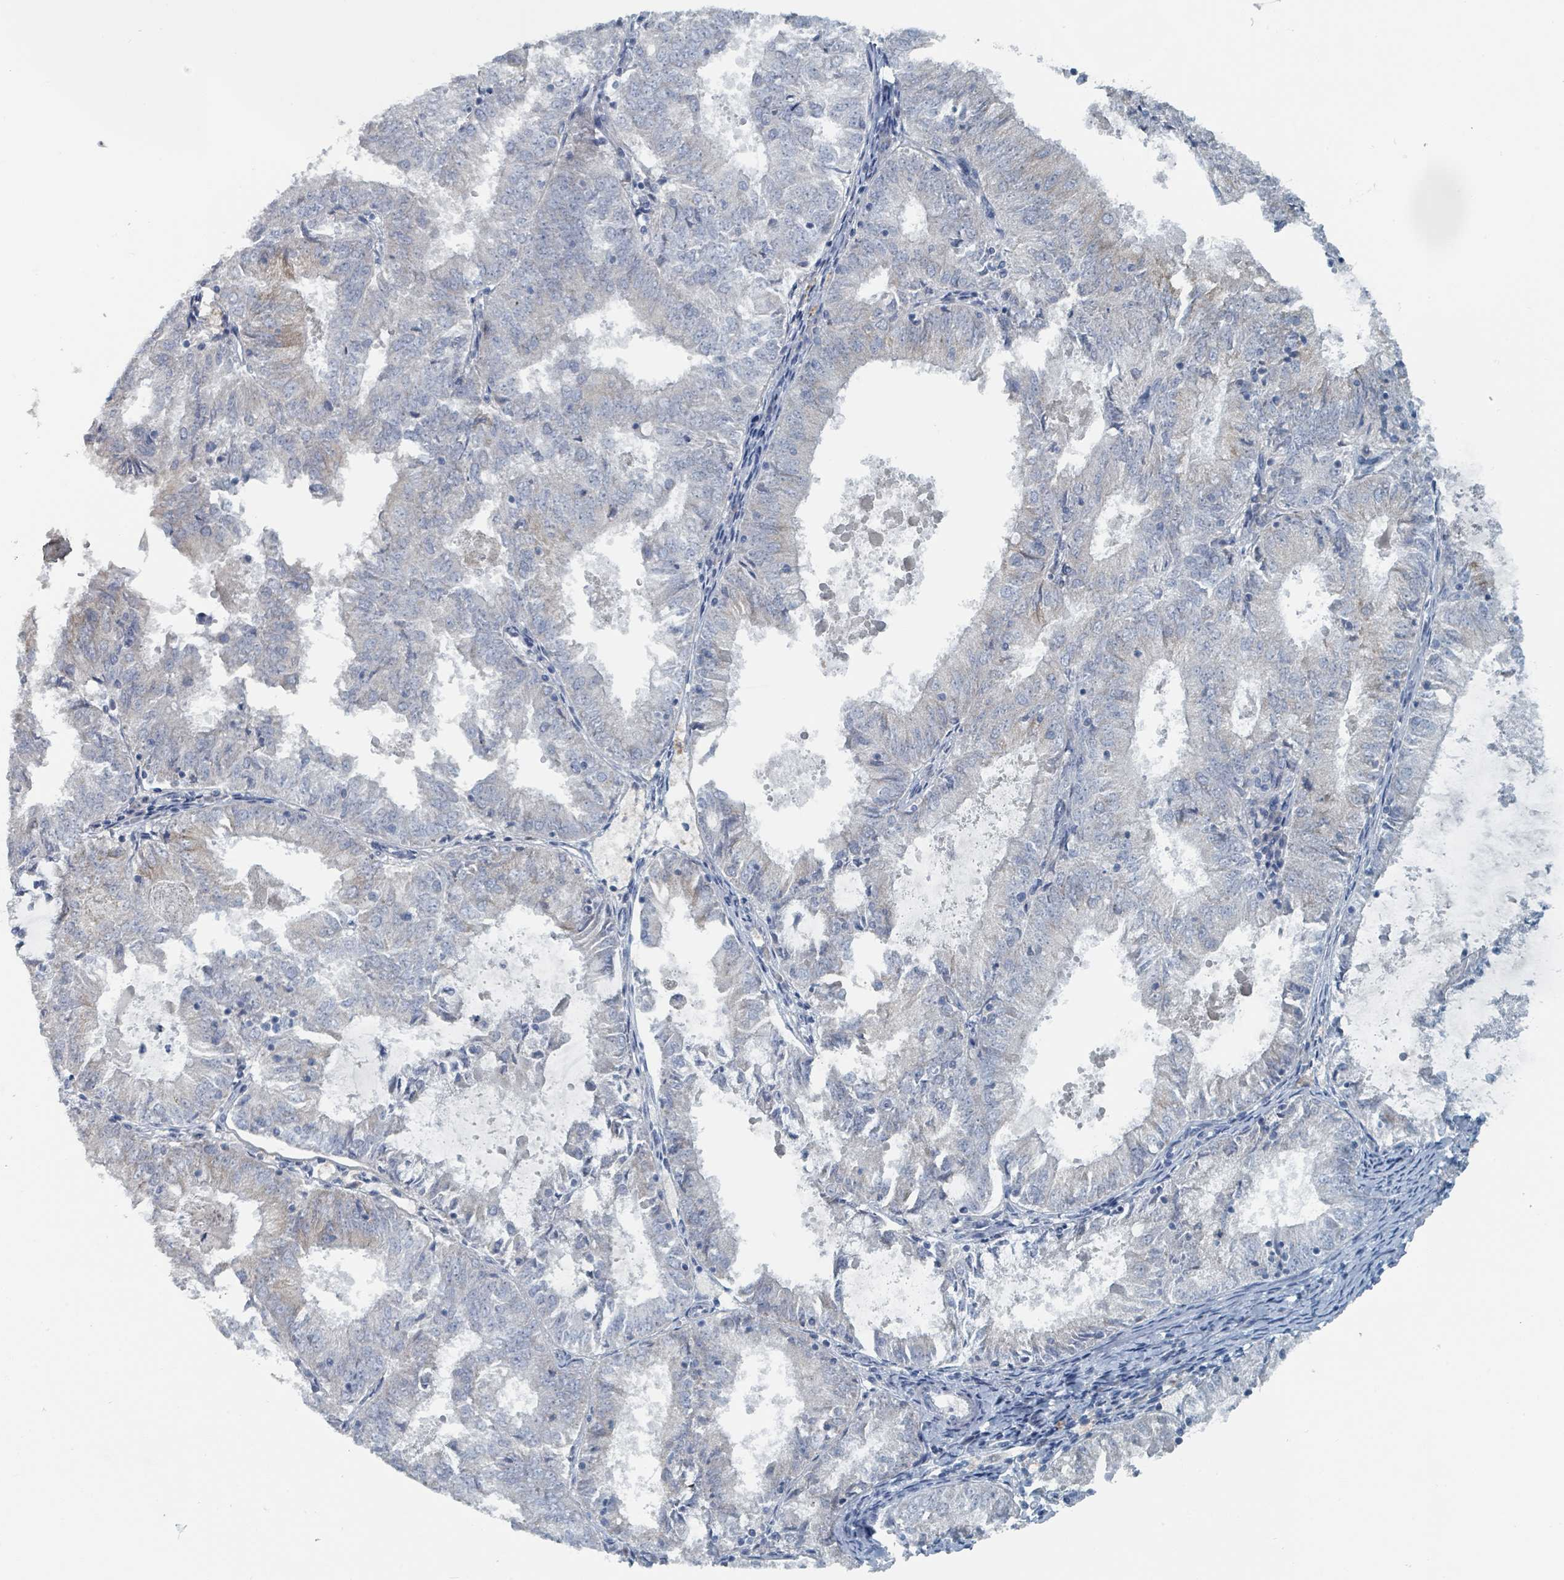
{"staining": {"intensity": "negative", "quantity": "none", "location": "none"}, "tissue": "endometrial cancer", "cell_type": "Tumor cells", "image_type": "cancer", "snomed": [{"axis": "morphology", "description": "Adenocarcinoma, NOS"}, {"axis": "topography", "description": "Endometrium"}], "caption": "Tumor cells show no significant staining in adenocarcinoma (endometrial).", "gene": "RASA4", "patient": {"sex": "female", "age": 57}}